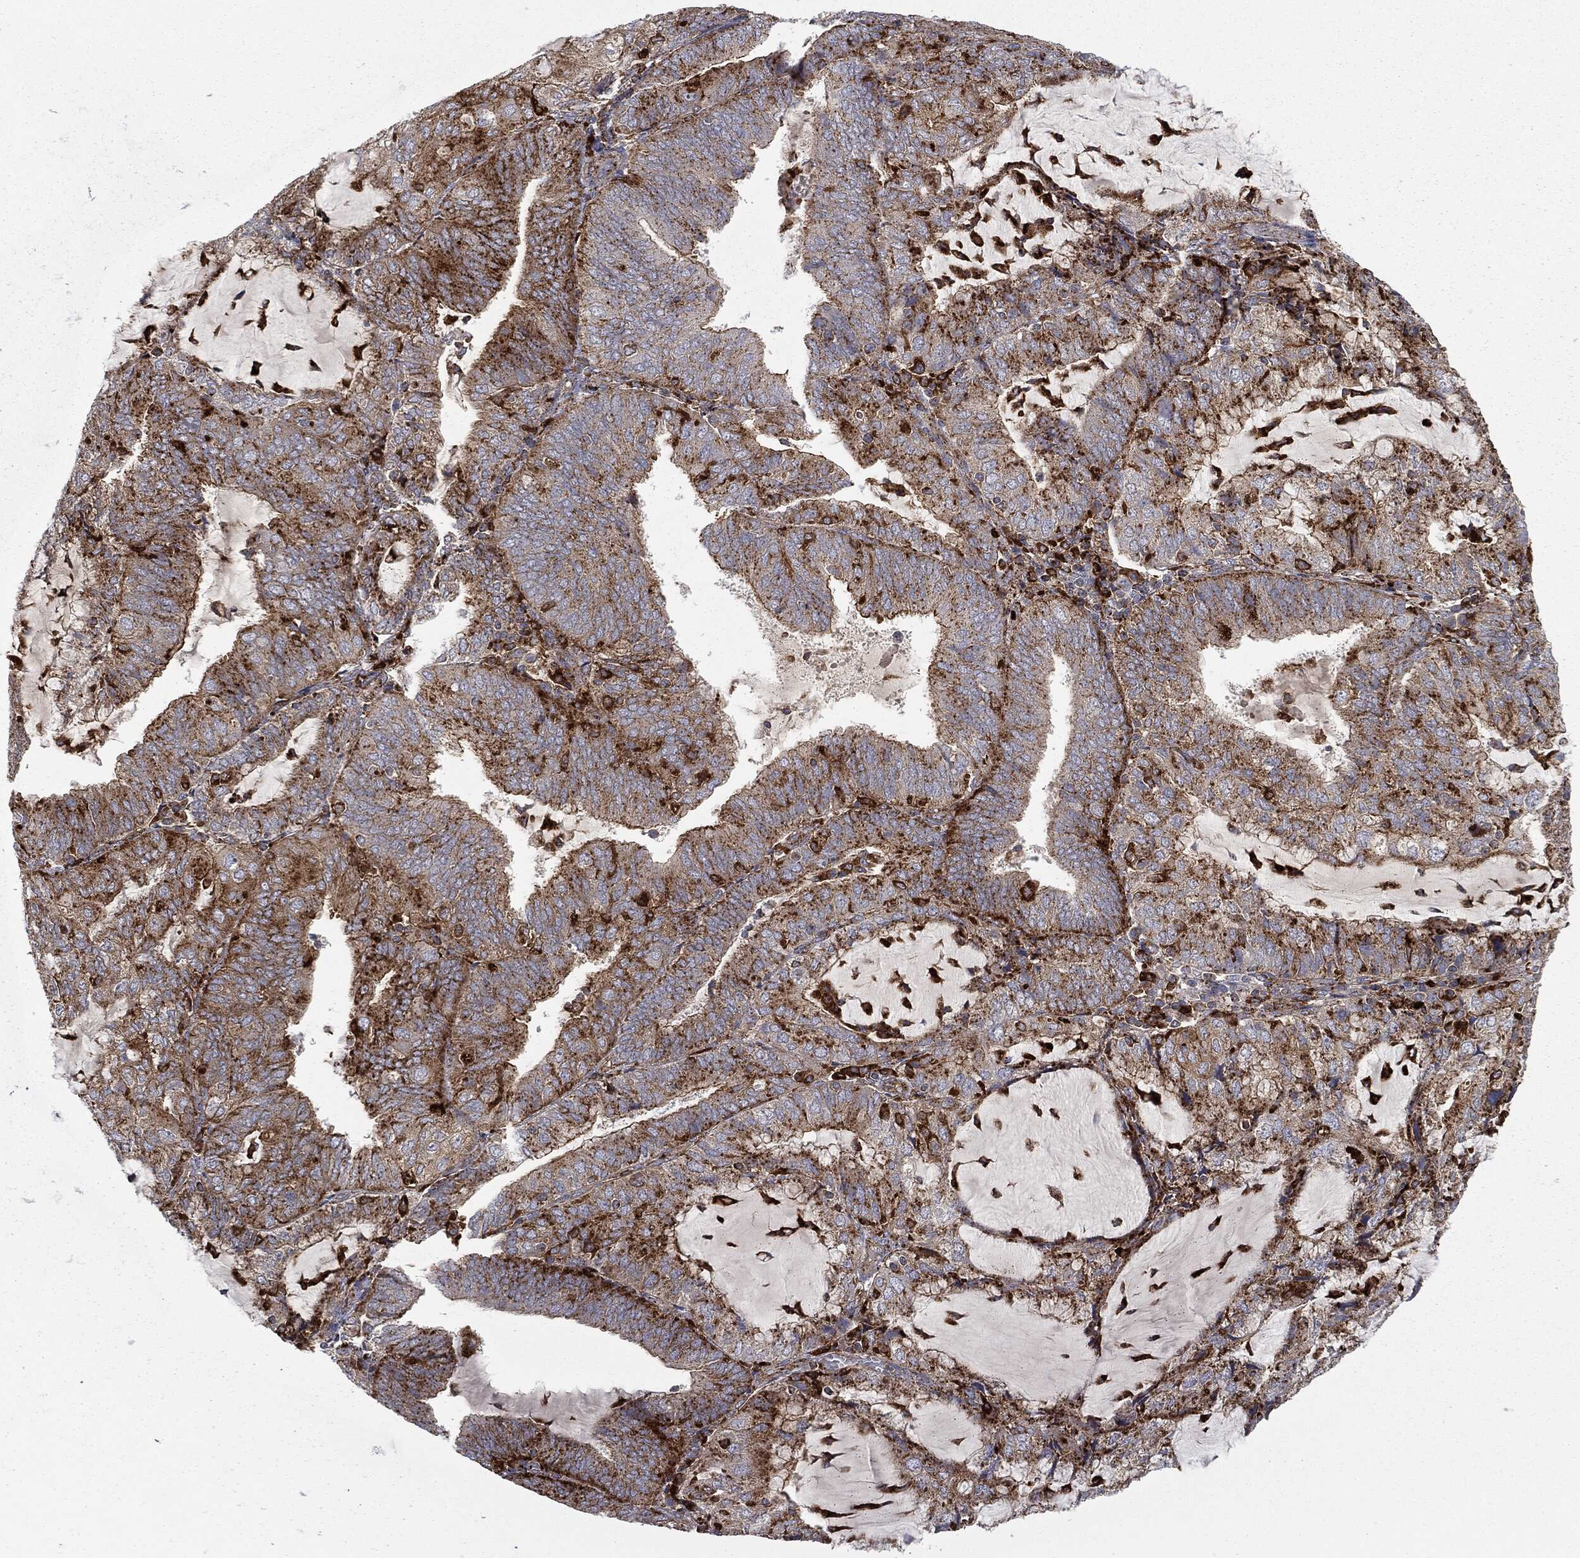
{"staining": {"intensity": "strong", "quantity": "25%-75%", "location": "cytoplasmic/membranous"}, "tissue": "endometrial cancer", "cell_type": "Tumor cells", "image_type": "cancer", "snomed": [{"axis": "morphology", "description": "Adenocarcinoma, NOS"}, {"axis": "topography", "description": "Endometrium"}], "caption": "Immunohistochemical staining of endometrial adenocarcinoma shows strong cytoplasmic/membranous protein staining in approximately 25%-75% of tumor cells.", "gene": "CTSA", "patient": {"sex": "female", "age": 81}}